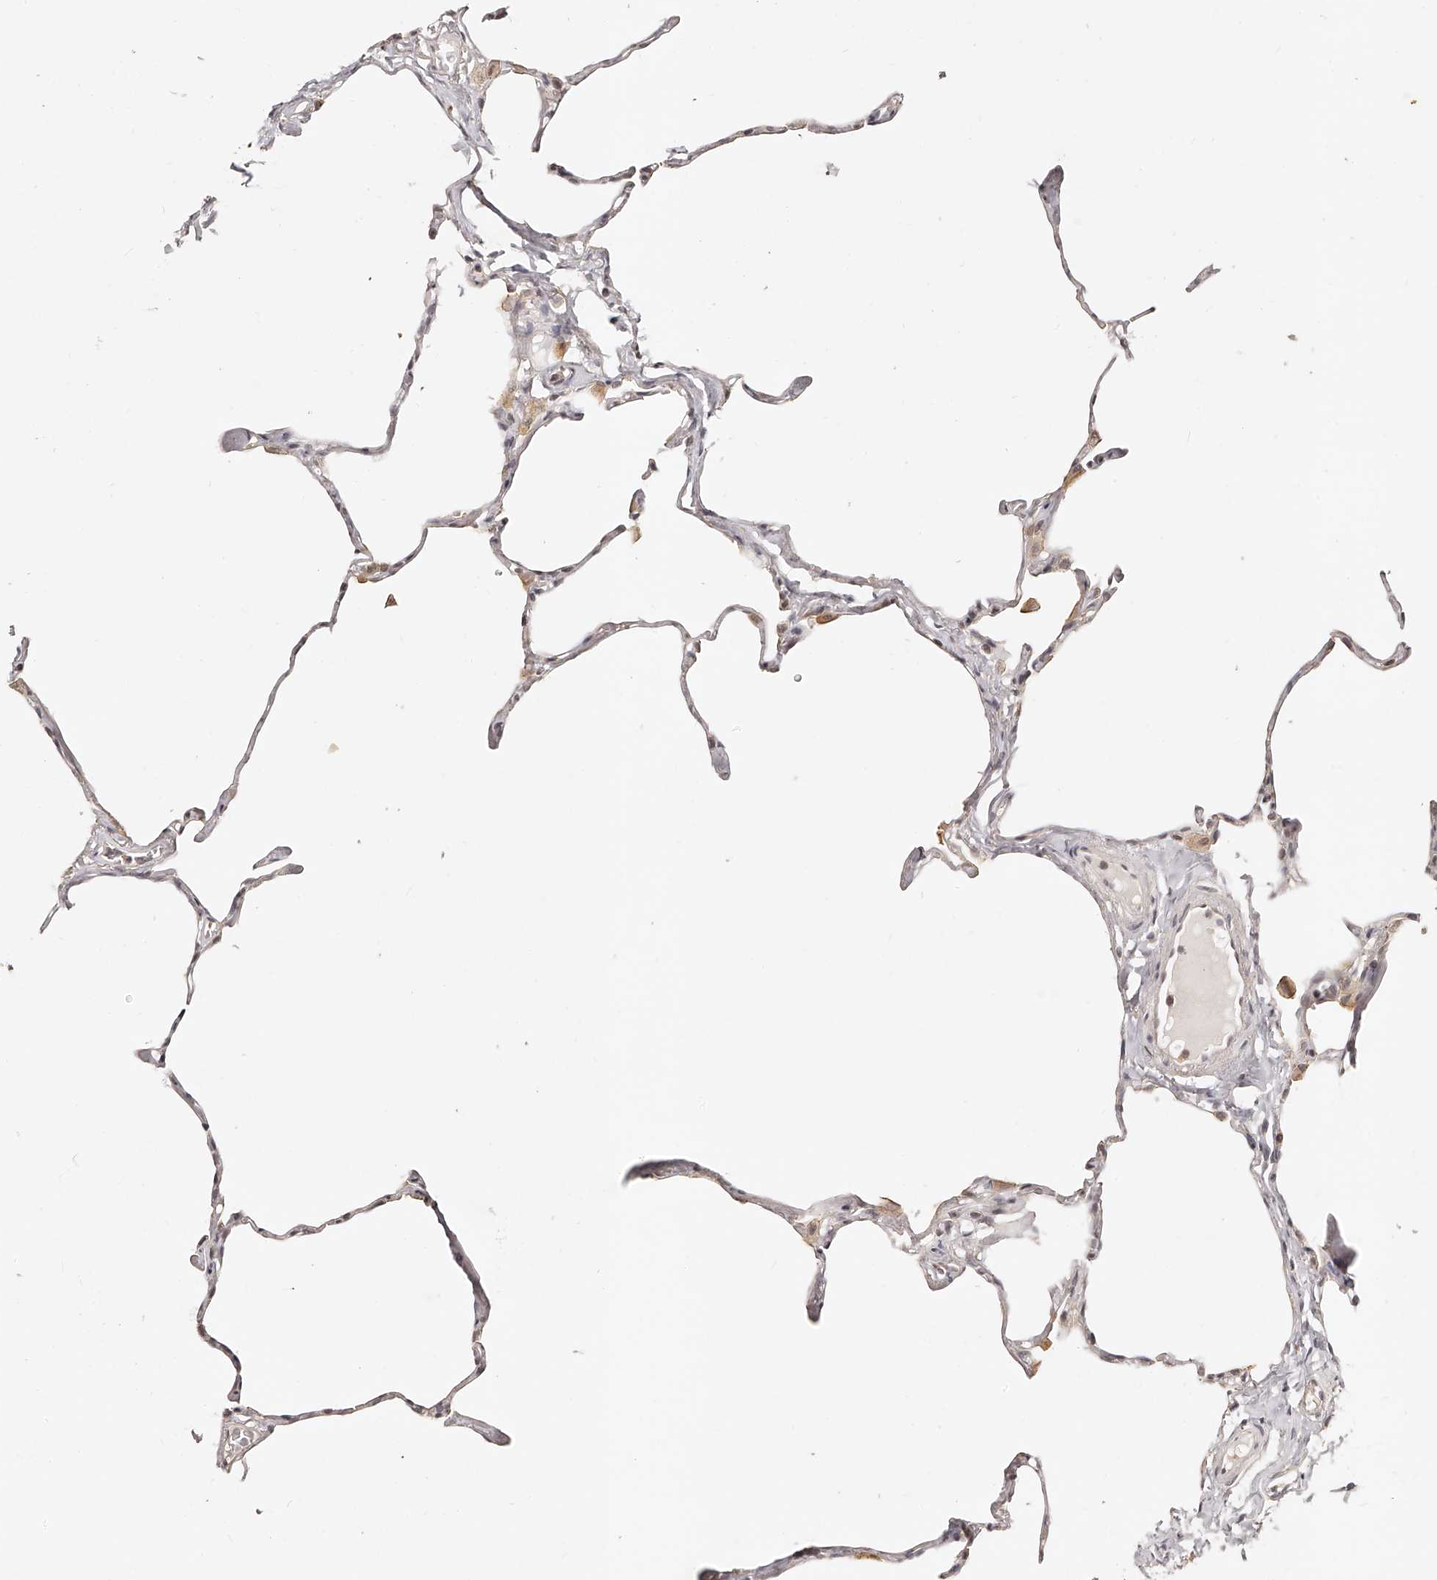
{"staining": {"intensity": "weak", "quantity": "<25%", "location": "cytoplasmic/membranous"}, "tissue": "lung", "cell_type": "Alveolar cells", "image_type": "normal", "snomed": [{"axis": "morphology", "description": "Normal tissue, NOS"}, {"axis": "topography", "description": "Lung"}], "caption": "Protein analysis of benign lung demonstrates no significant staining in alveolar cells.", "gene": "ZNF789", "patient": {"sex": "male", "age": 65}}